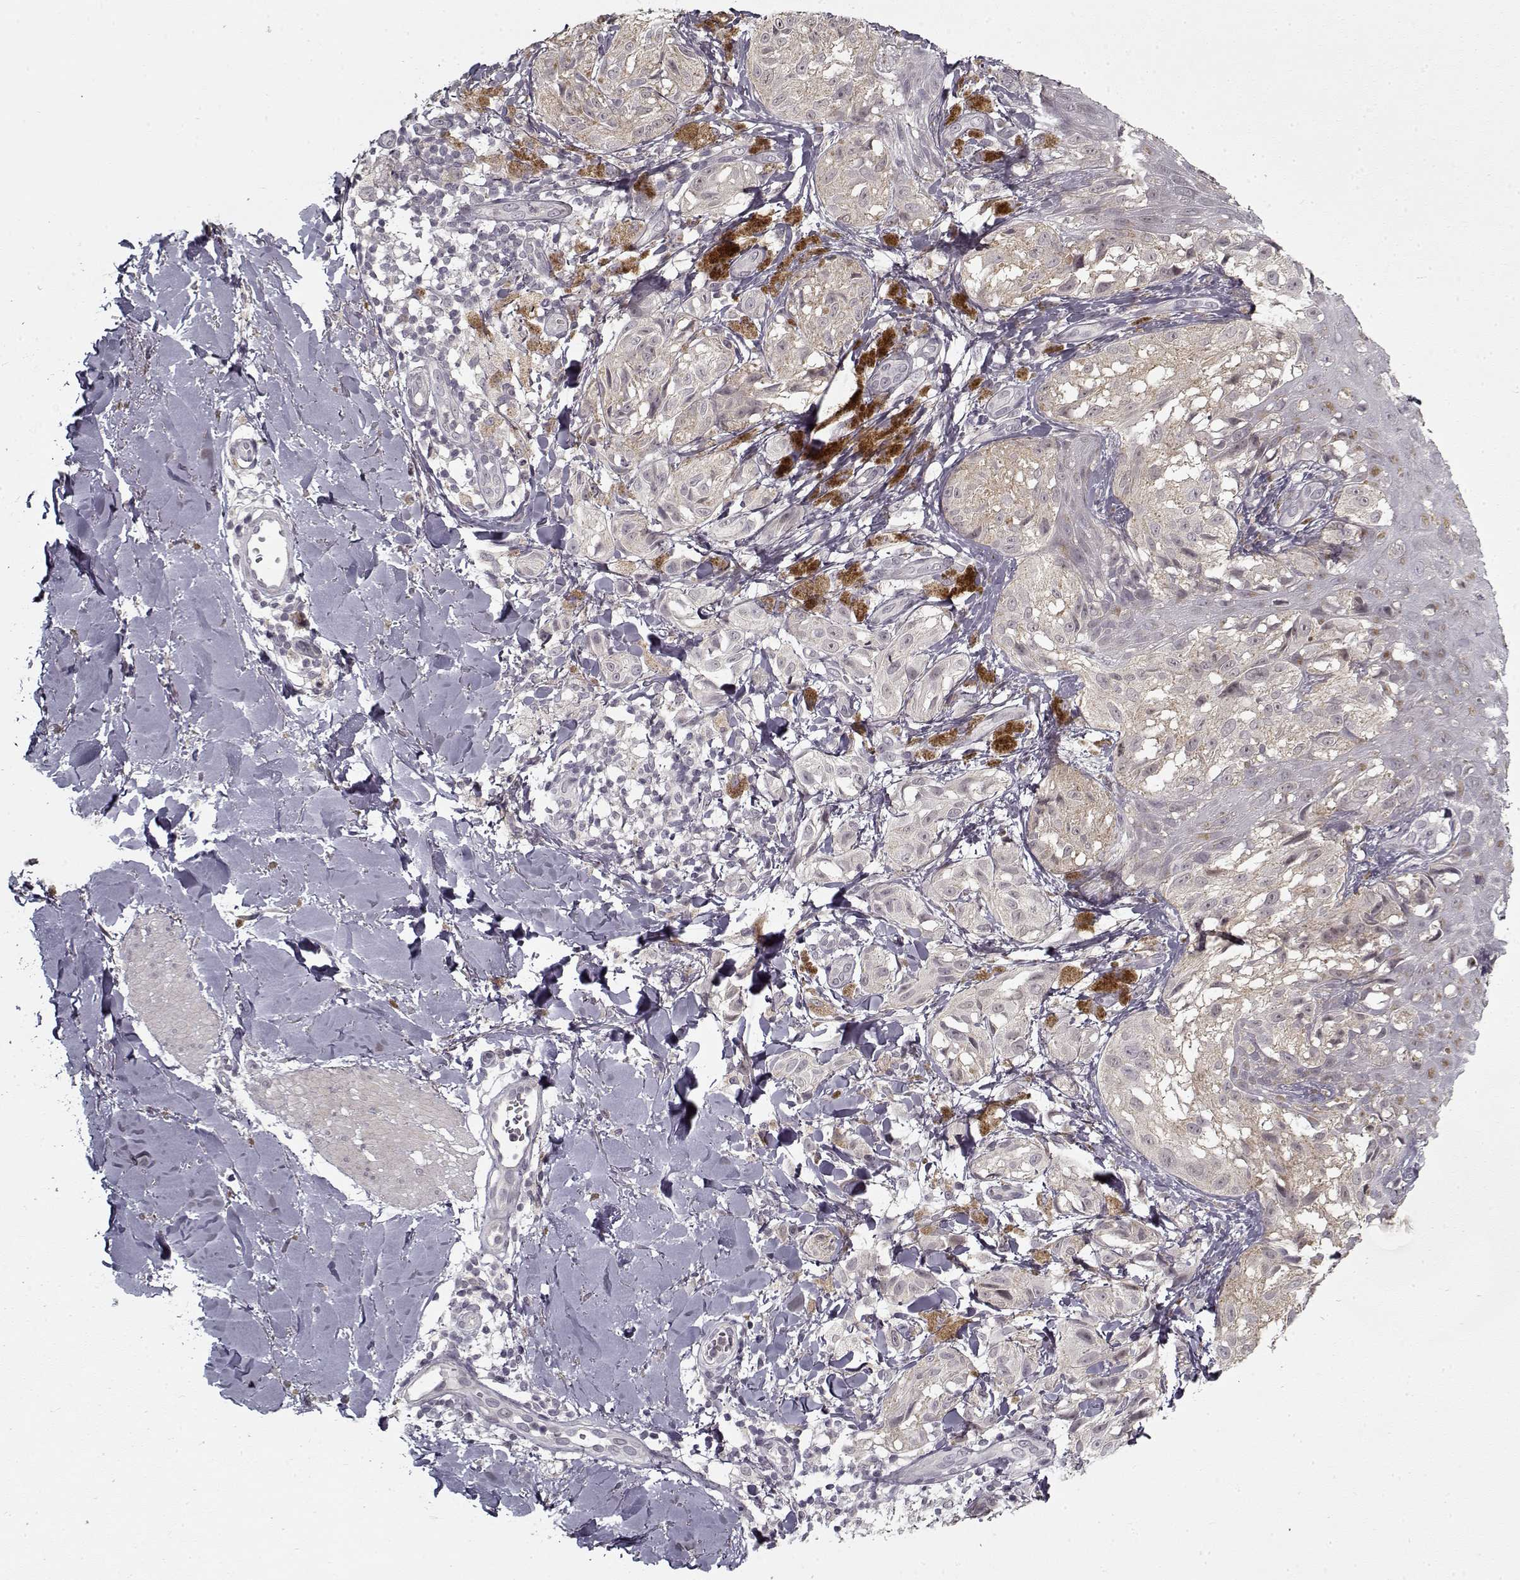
{"staining": {"intensity": "negative", "quantity": "none", "location": "none"}, "tissue": "melanoma", "cell_type": "Tumor cells", "image_type": "cancer", "snomed": [{"axis": "morphology", "description": "Malignant melanoma, NOS"}, {"axis": "topography", "description": "Skin"}], "caption": "Human malignant melanoma stained for a protein using immunohistochemistry reveals no positivity in tumor cells.", "gene": "LAMA2", "patient": {"sex": "male", "age": 36}}